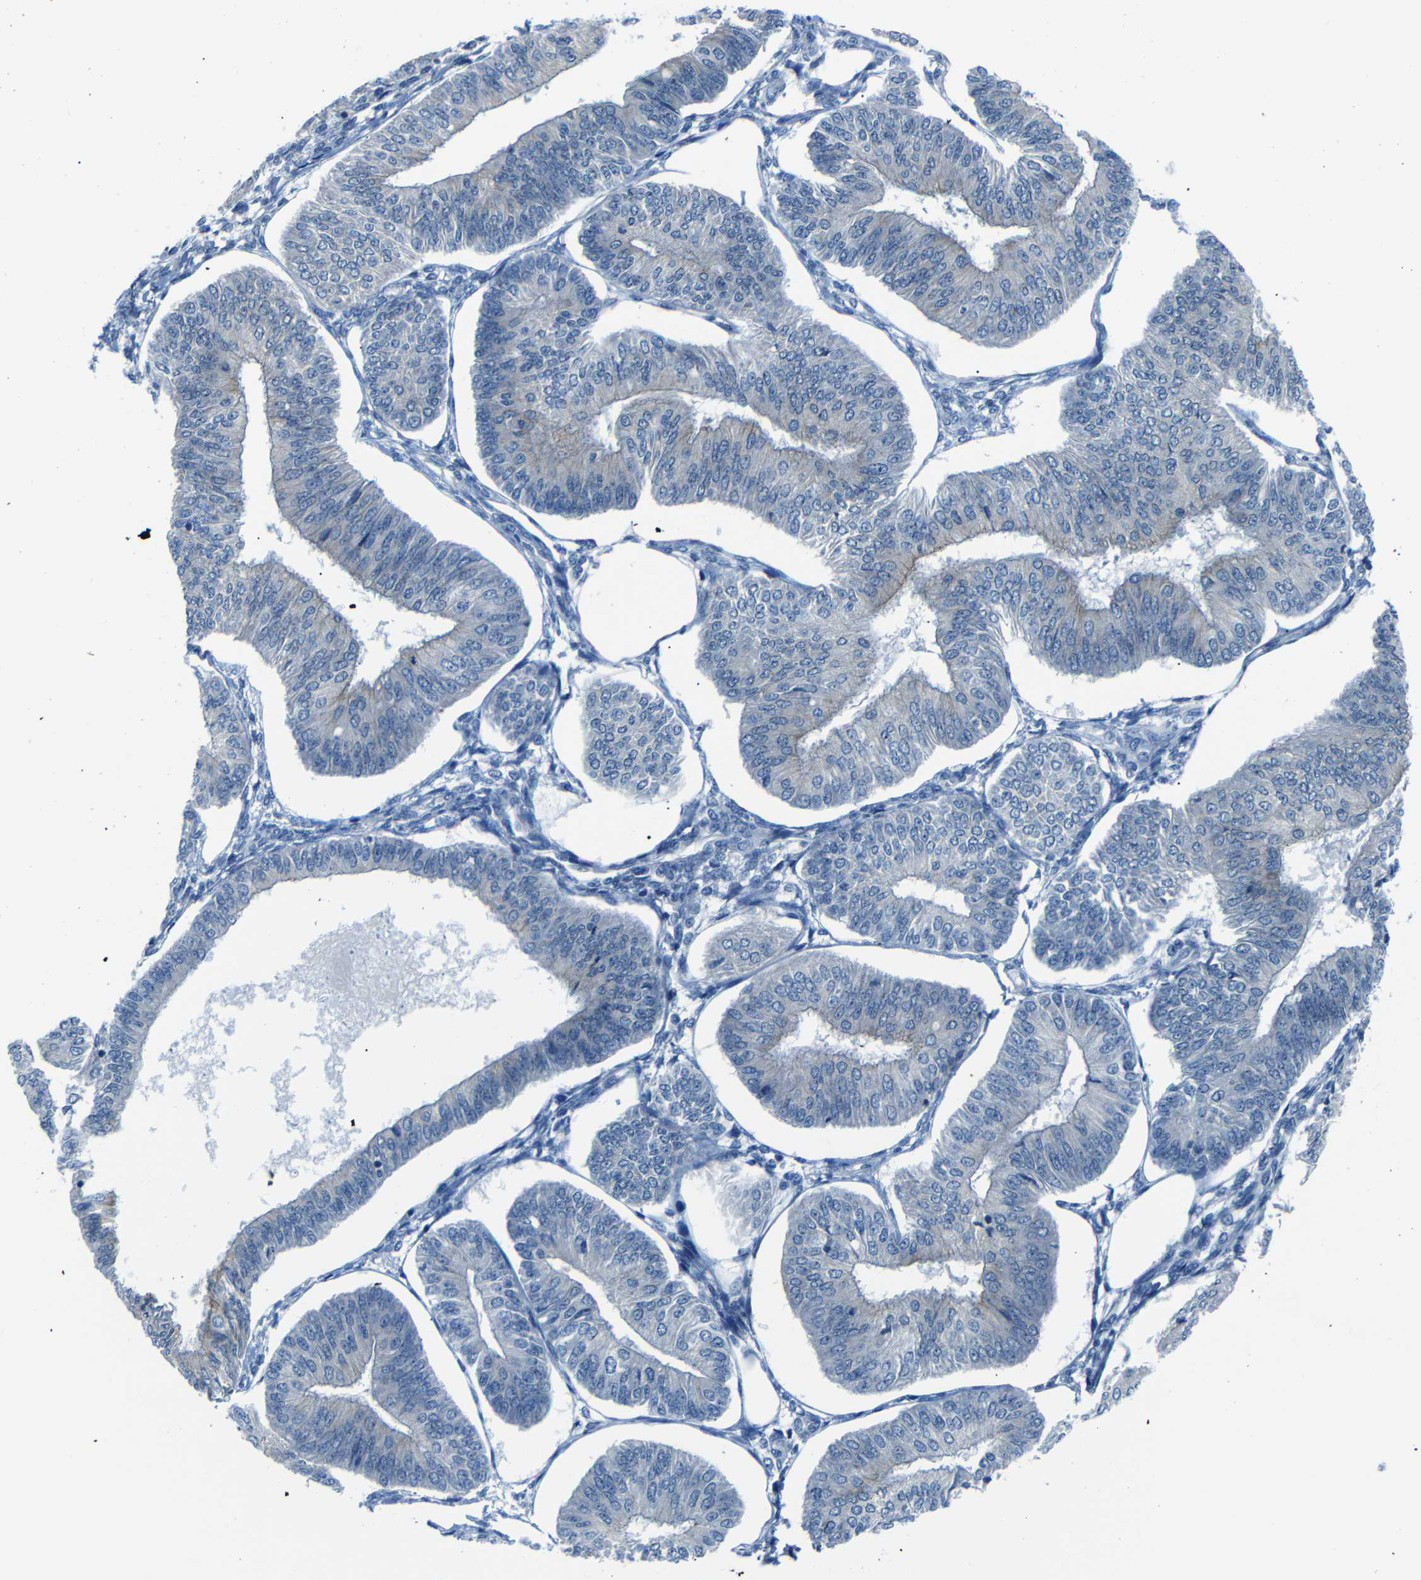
{"staining": {"intensity": "weak", "quantity": "<25%", "location": "cytoplasmic/membranous"}, "tissue": "endometrial cancer", "cell_type": "Tumor cells", "image_type": "cancer", "snomed": [{"axis": "morphology", "description": "Adenocarcinoma, NOS"}, {"axis": "topography", "description": "Endometrium"}], "caption": "An image of human endometrial cancer (adenocarcinoma) is negative for staining in tumor cells. The staining was performed using DAB to visualize the protein expression in brown, while the nuclei were stained in blue with hematoxylin (Magnification: 20x).", "gene": "ANK3", "patient": {"sex": "female", "age": 58}}